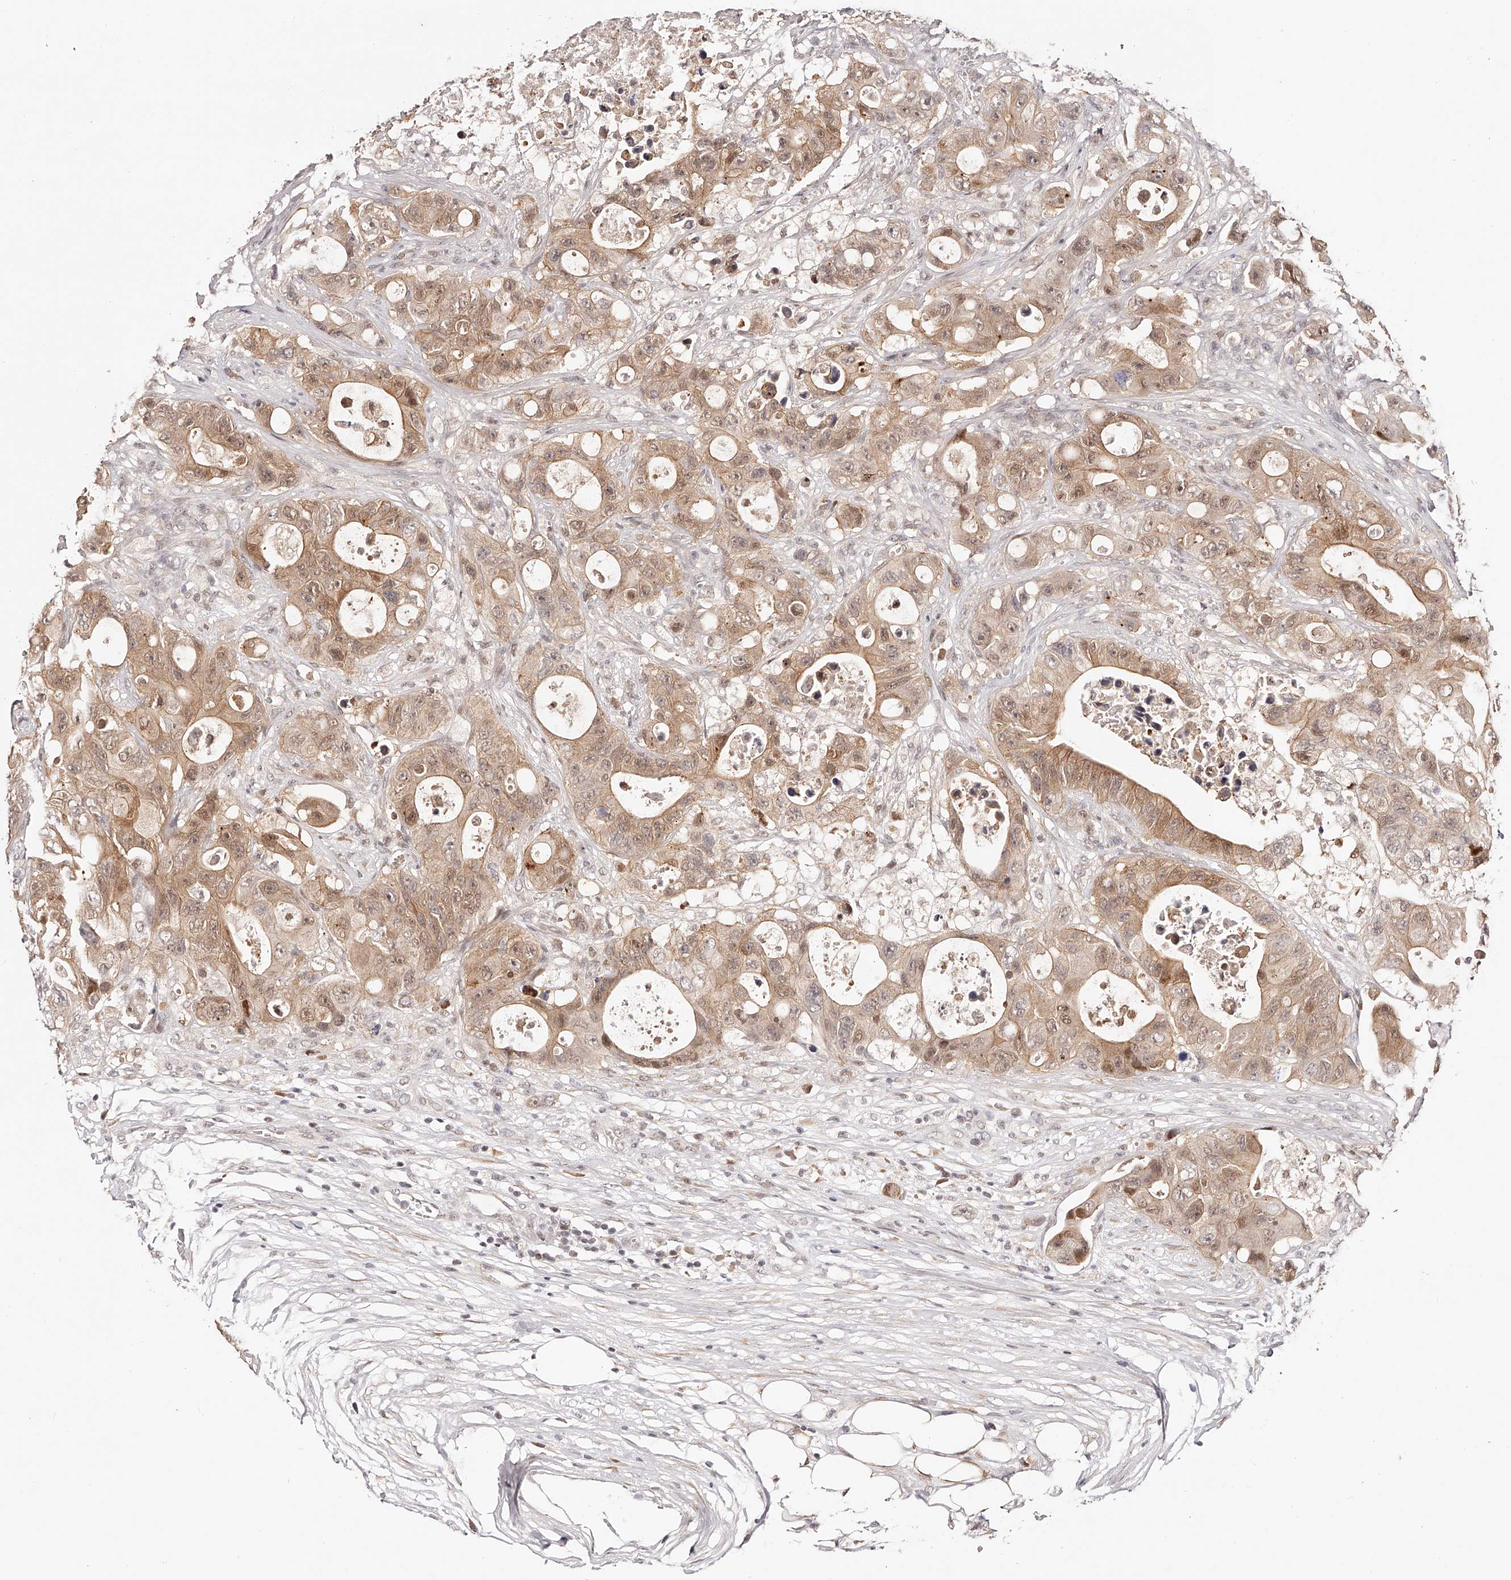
{"staining": {"intensity": "moderate", "quantity": ">75%", "location": "cytoplasmic/membranous,nuclear"}, "tissue": "colorectal cancer", "cell_type": "Tumor cells", "image_type": "cancer", "snomed": [{"axis": "morphology", "description": "Adenocarcinoma, NOS"}, {"axis": "topography", "description": "Colon"}], "caption": "Brown immunohistochemical staining in human adenocarcinoma (colorectal) shows moderate cytoplasmic/membranous and nuclear staining in about >75% of tumor cells.", "gene": "USF3", "patient": {"sex": "female", "age": 46}}